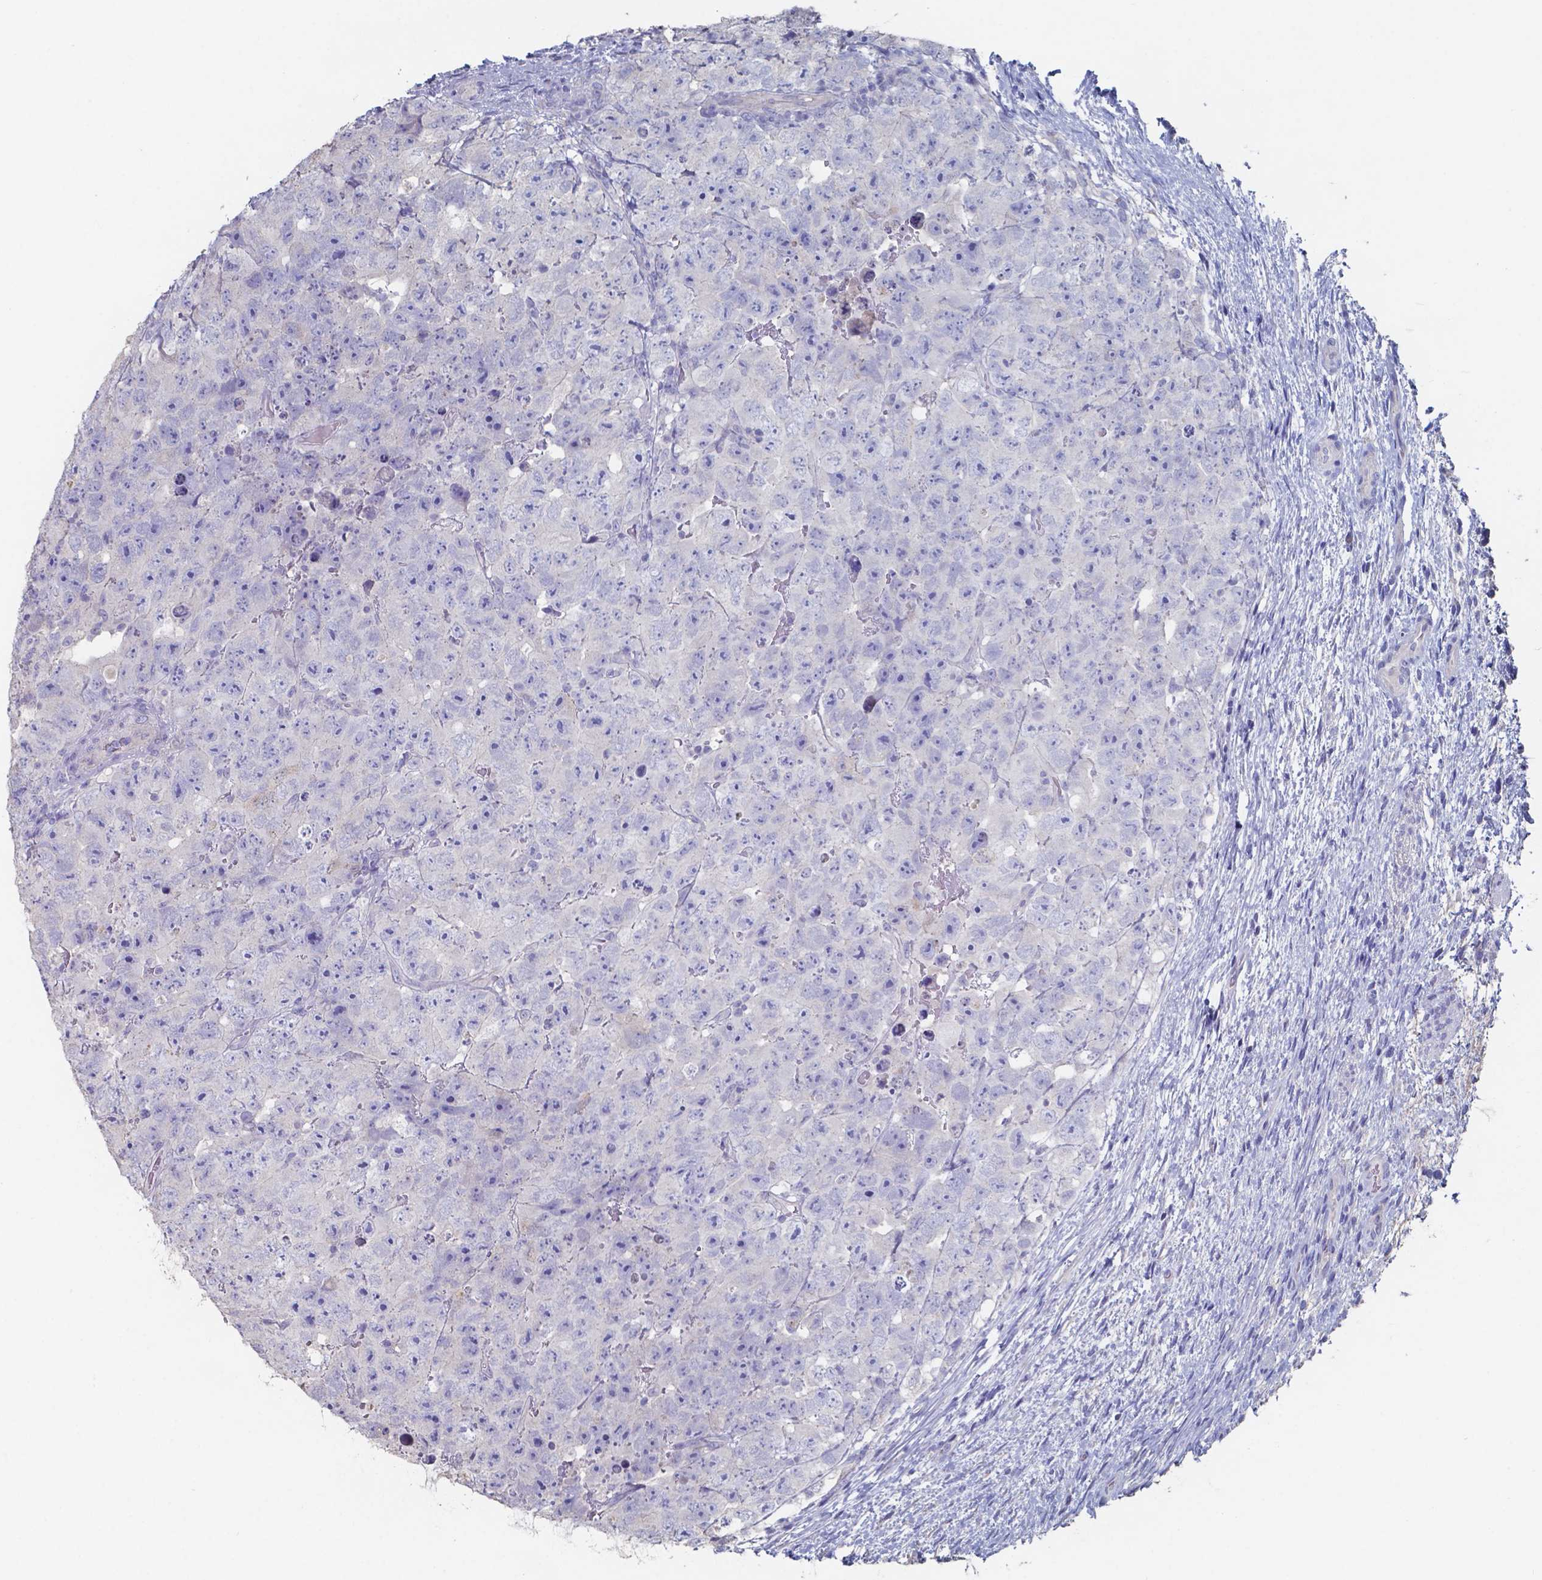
{"staining": {"intensity": "negative", "quantity": "none", "location": "none"}, "tissue": "testis cancer", "cell_type": "Tumor cells", "image_type": "cancer", "snomed": [{"axis": "morphology", "description": "Carcinoma, Embryonal, NOS"}, {"axis": "topography", "description": "Testis"}], "caption": "The histopathology image shows no staining of tumor cells in testis cancer.", "gene": "FOXJ1", "patient": {"sex": "male", "age": 24}}